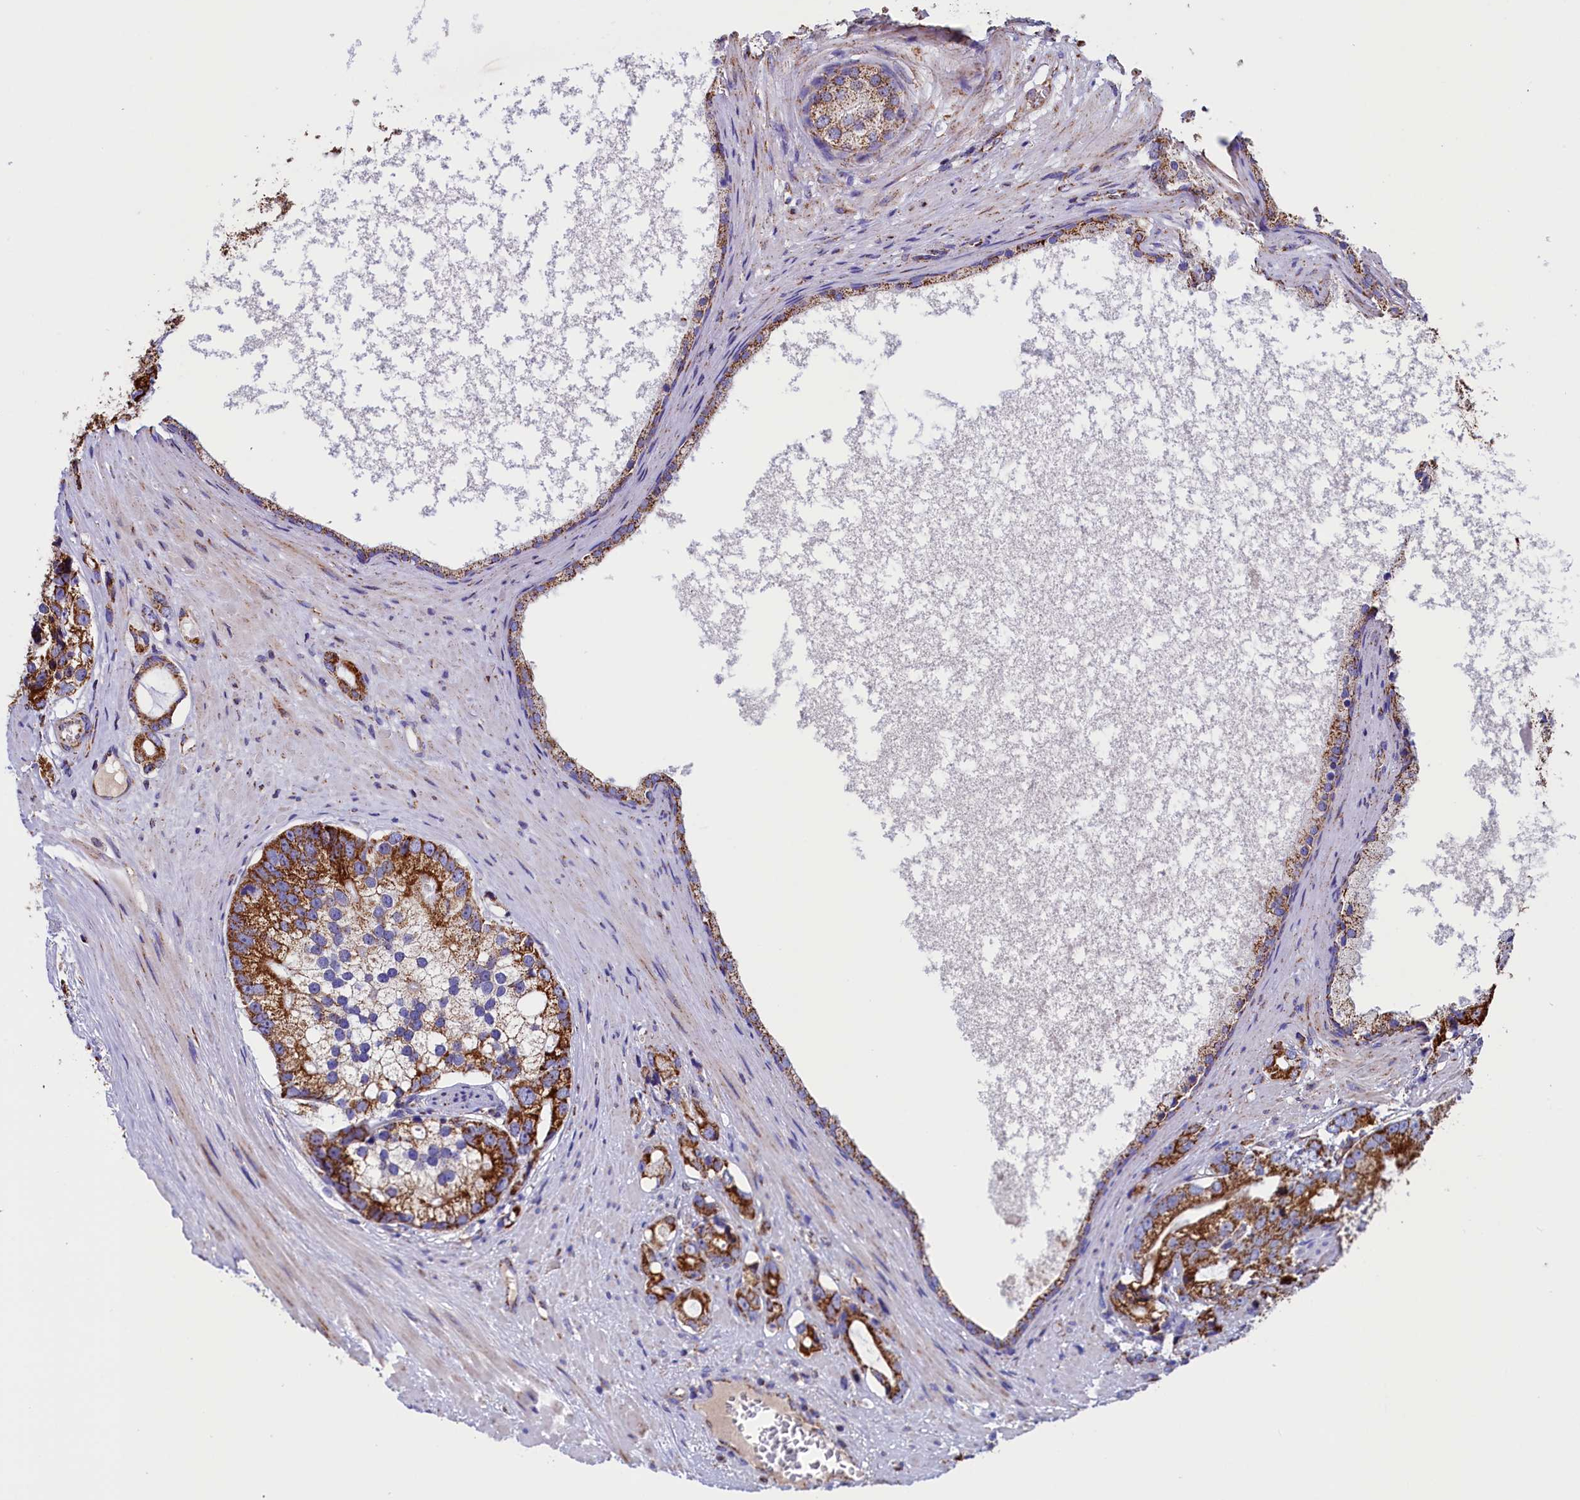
{"staining": {"intensity": "strong", "quantity": ">75%", "location": "cytoplasmic/membranous"}, "tissue": "prostate cancer", "cell_type": "Tumor cells", "image_type": "cancer", "snomed": [{"axis": "morphology", "description": "Adenocarcinoma, High grade"}, {"axis": "topography", "description": "Prostate"}], "caption": "DAB (3,3'-diaminobenzidine) immunohistochemical staining of human prostate cancer displays strong cytoplasmic/membranous protein expression in about >75% of tumor cells.", "gene": "SLC39A3", "patient": {"sex": "male", "age": 75}}